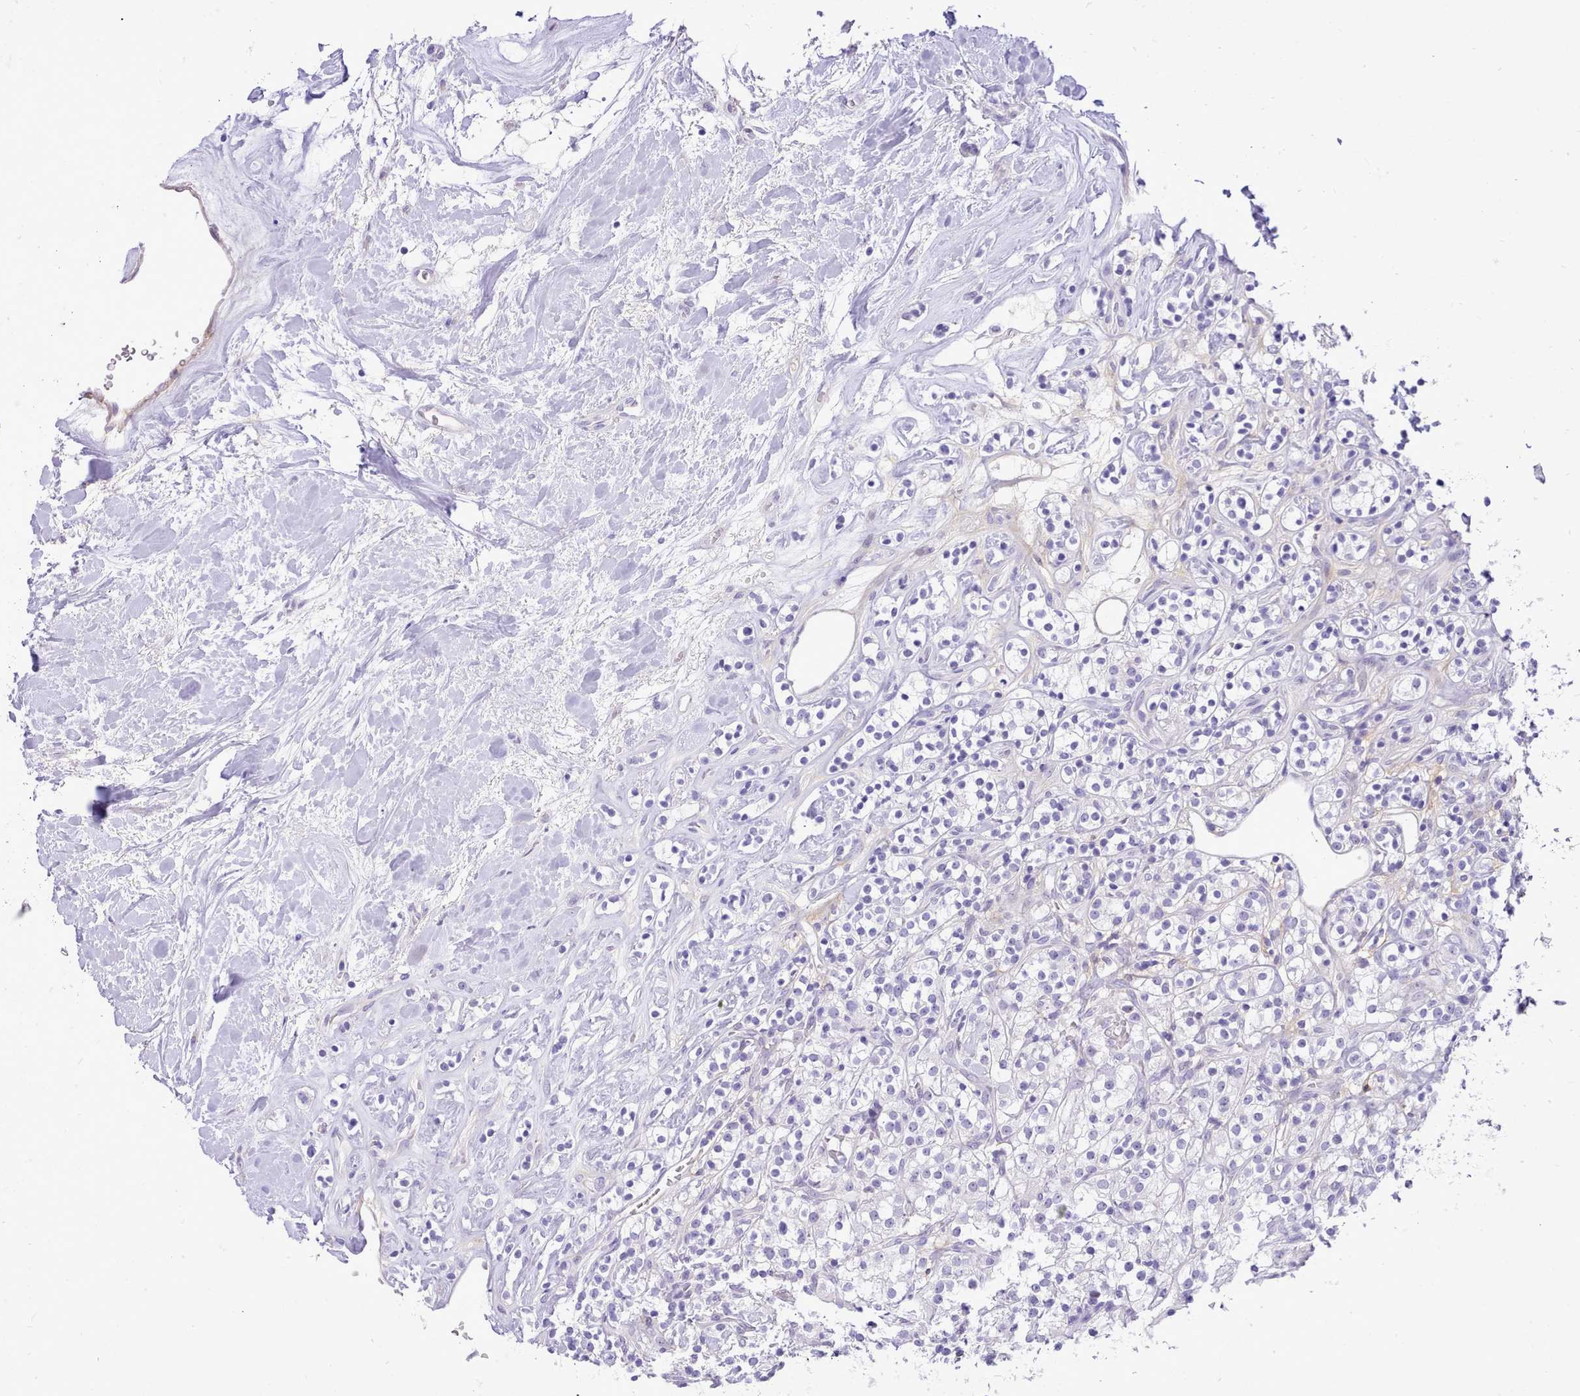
{"staining": {"intensity": "negative", "quantity": "none", "location": "none"}, "tissue": "renal cancer", "cell_type": "Tumor cells", "image_type": "cancer", "snomed": [{"axis": "morphology", "description": "Adenocarcinoma, NOS"}, {"axis": "topography", "description": "Kidney"}], "caption": "Immunohistochemistry (IHC) image of human renal adenocarcinoma stained for a protein (brown), which displays no expression in tumor cells.", "gene": "LRRC37A", "patient": {"sex": "male", "age": 77}}